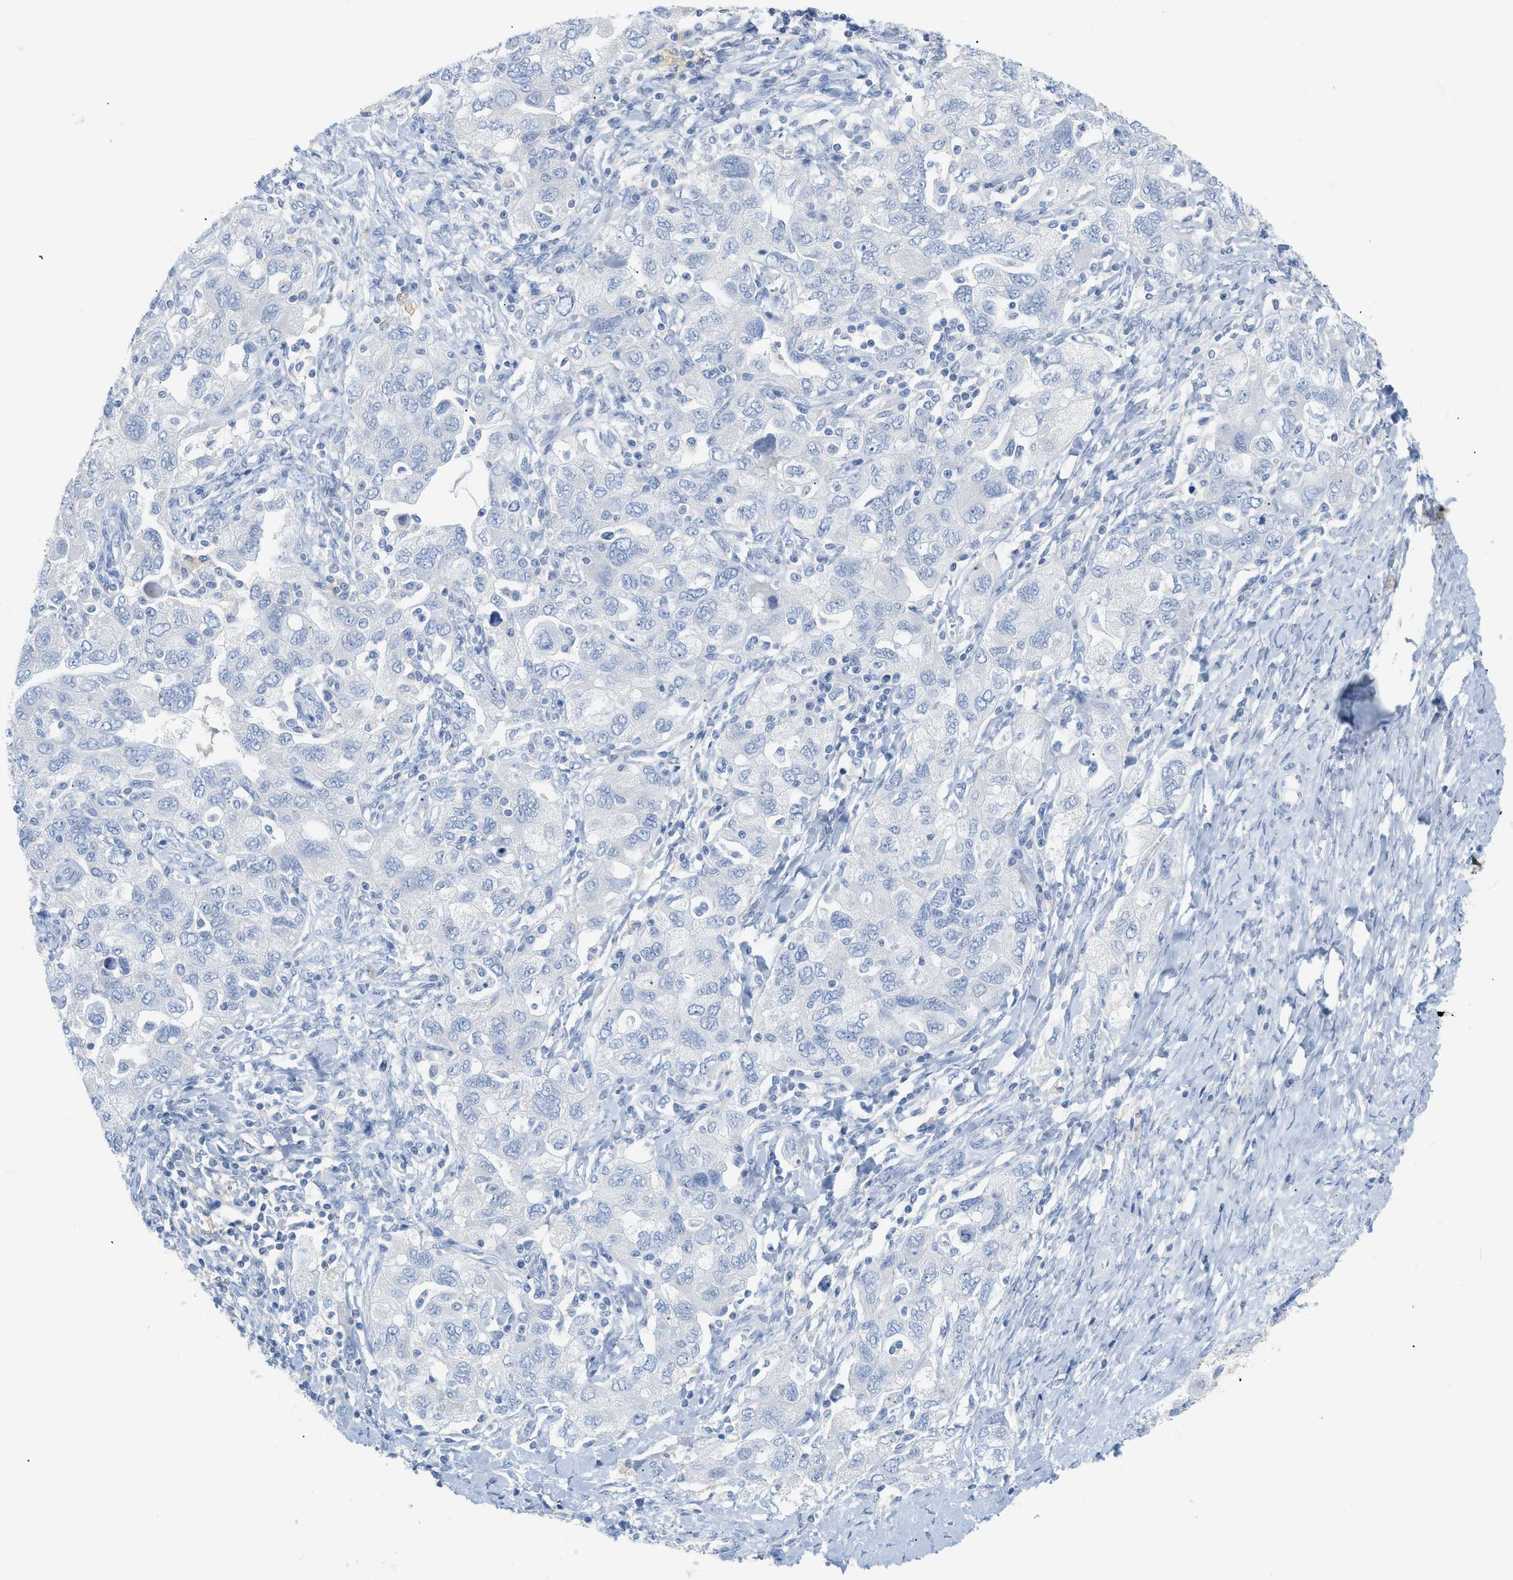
{"staining": {"intensity": "weak", "quantity": "<25%", "location": "cytoplasmic/membranous"}, "tissue": "ovarian cancer", "cell_type": "Tumor cells", "image_type": "cancer", "snomed": [{"axis": "morphology", "description": "Carcinoma, NOS"}, {"axis": "morphology", "description": "Cystadenocarcinoma, serous, NOS"}, {"axis": "topography", "description": "Ovary"}], "caption": "The photomicrograph exhibits no significant positivity in tumor cells of ovarian serous cystadenocarcinoma.", "gene": "PAPPA", "patient": {"sex": "female", "age": 69}}